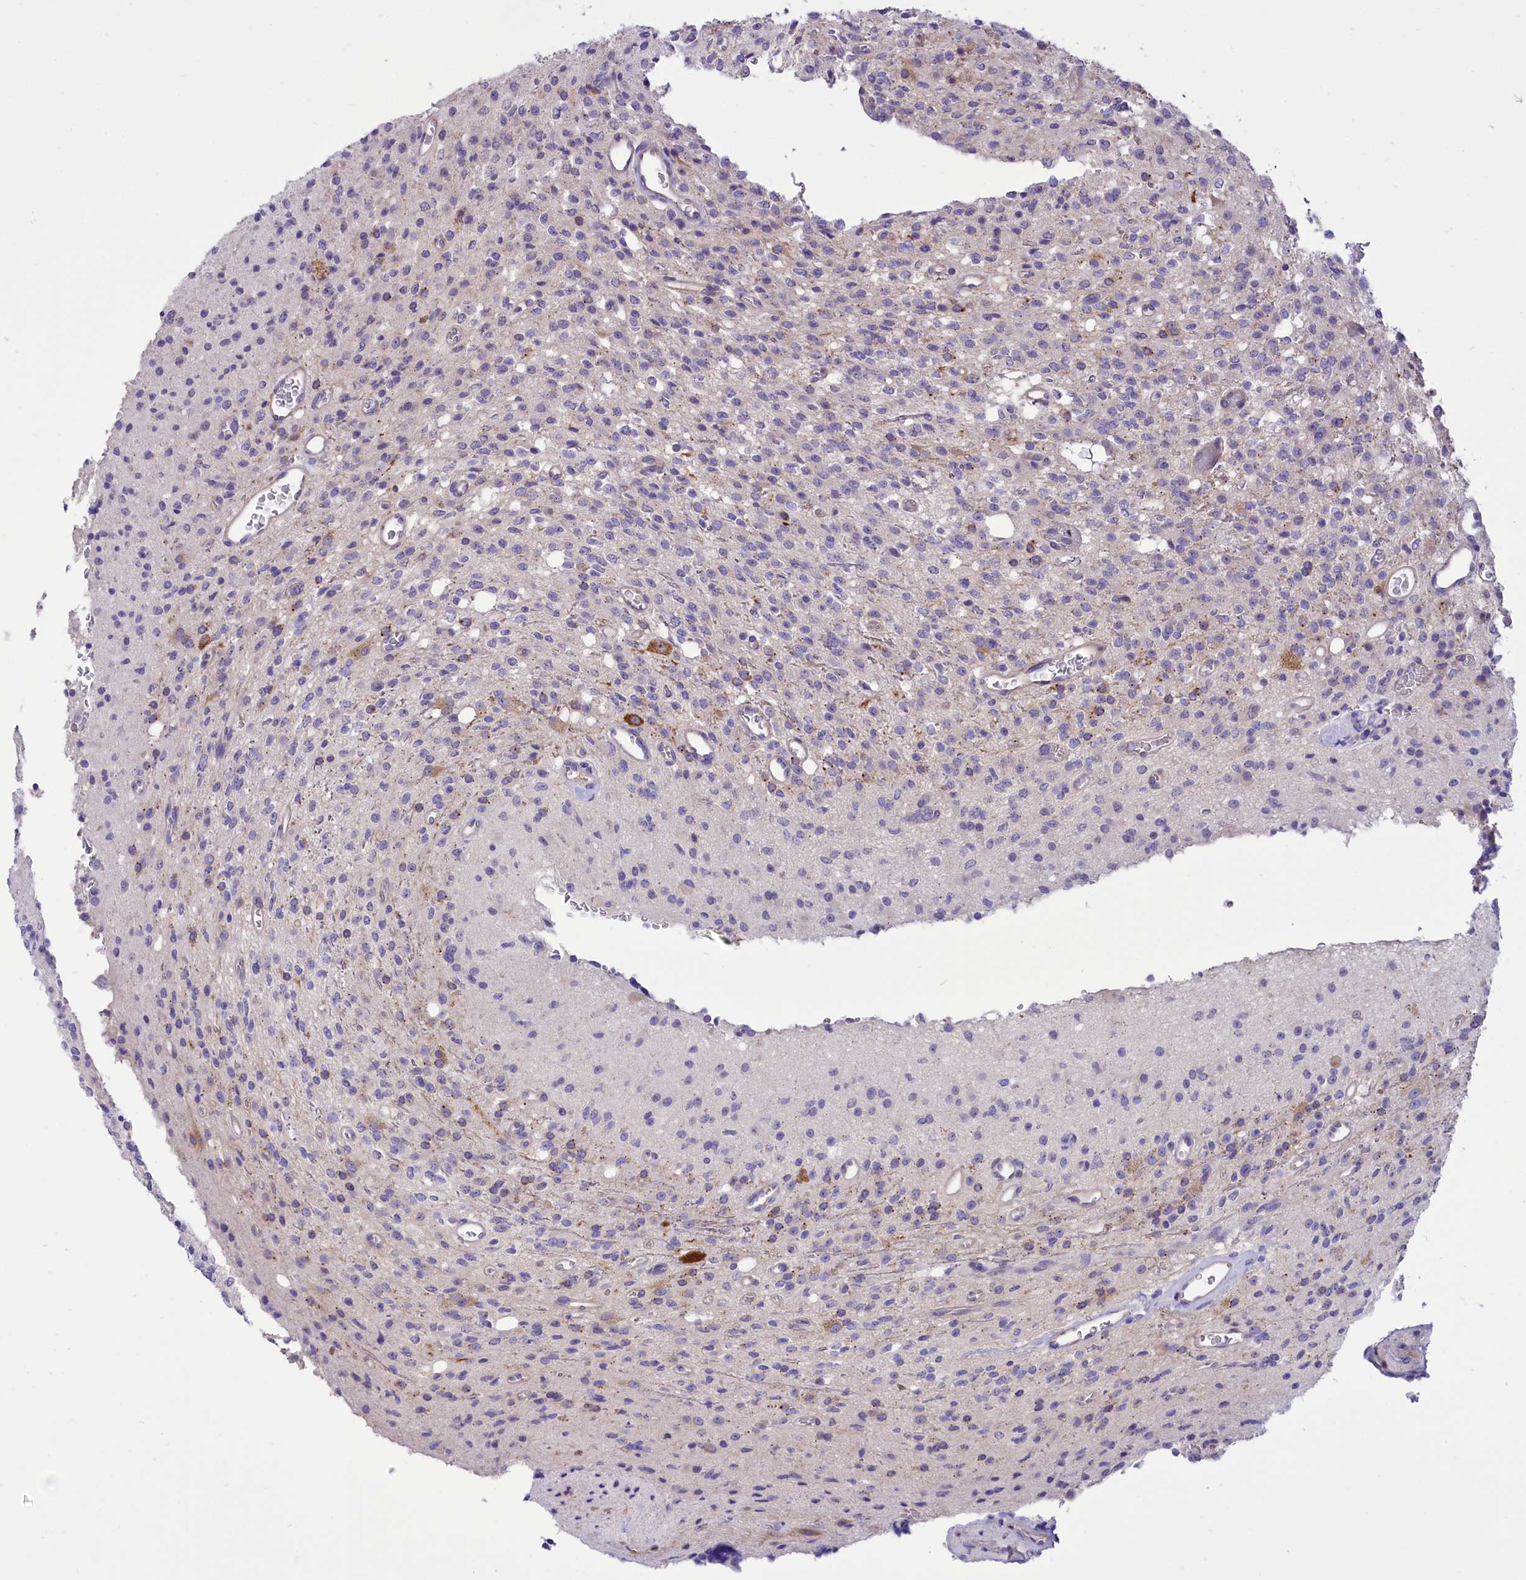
{"staining": {"intensity": "negative", "quantity": "none", "location": "none"}, "tissue": "glioma", "cell_type": "Tumor cells", "image_type": "cancer", "snomed": [{"axis": "morphology", "description": "Glioma, malignant, High grade"}, {"axis": "topography", "description": "Brain"}], "caption": "DAB immunohistochemical staining of malignant glioma (high-grade) demonstrates no significant positivity in tumor cells.", "gene": "DCAF16", "patient": {"sex": "male", "age": 34}}